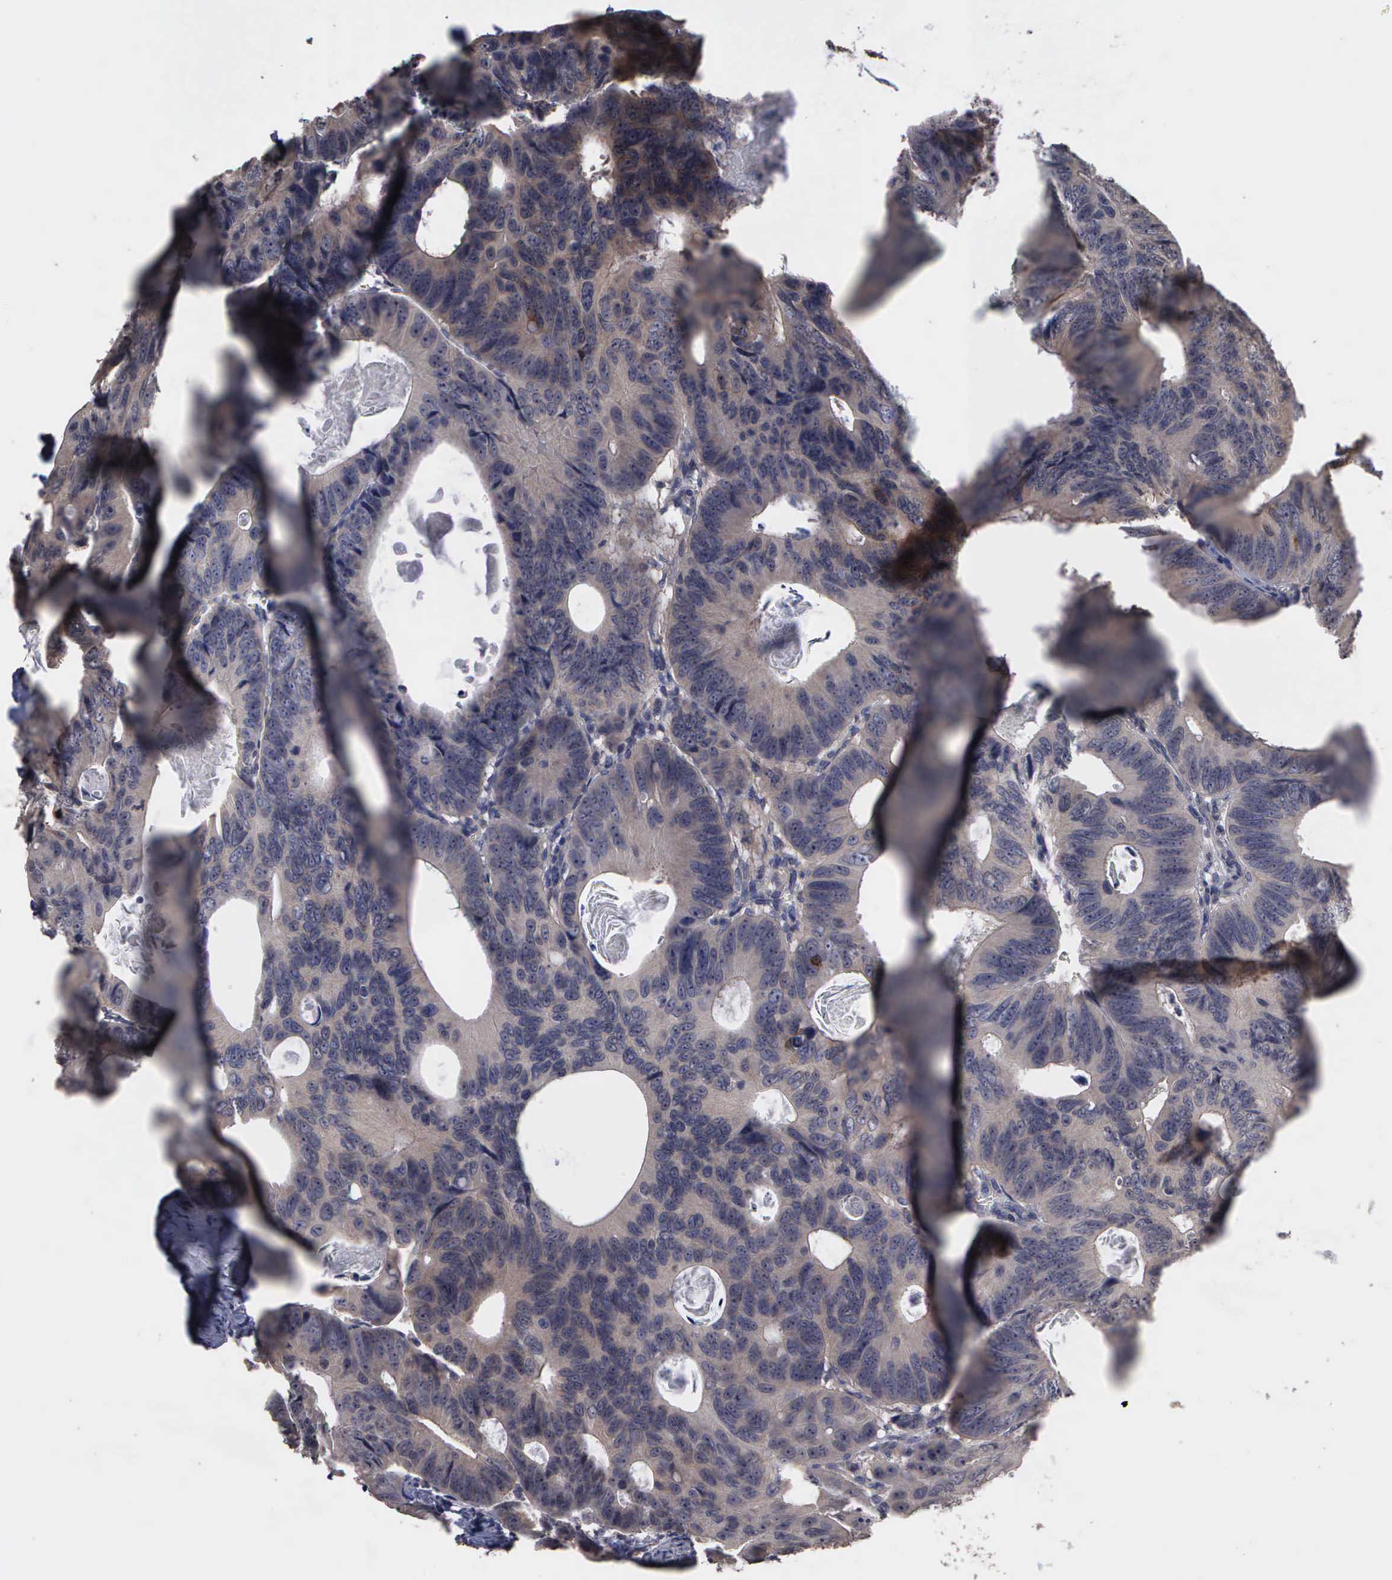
{"staining": {"intensity": "weak", "quantity": "<25%", "location": "cytoplasmic/membranous"}, "tissue": "colorectal cancer", "cell_type": "Tumor cells", "image_type": "cancer", "snomed": [{"axis": "morphology", "description": "Adenocarcinoma, NOS"}, {"axis": "topography", "description": "Colon"}], "caption": "High power microscopy image of an immunohistochemistry (IHC) photomicrograph of colorectal adenocarcinoma, revealing no significant positivity in tumor cells.", "gene": "CRKL", "patient": {"sex": "female", "age": 55}}